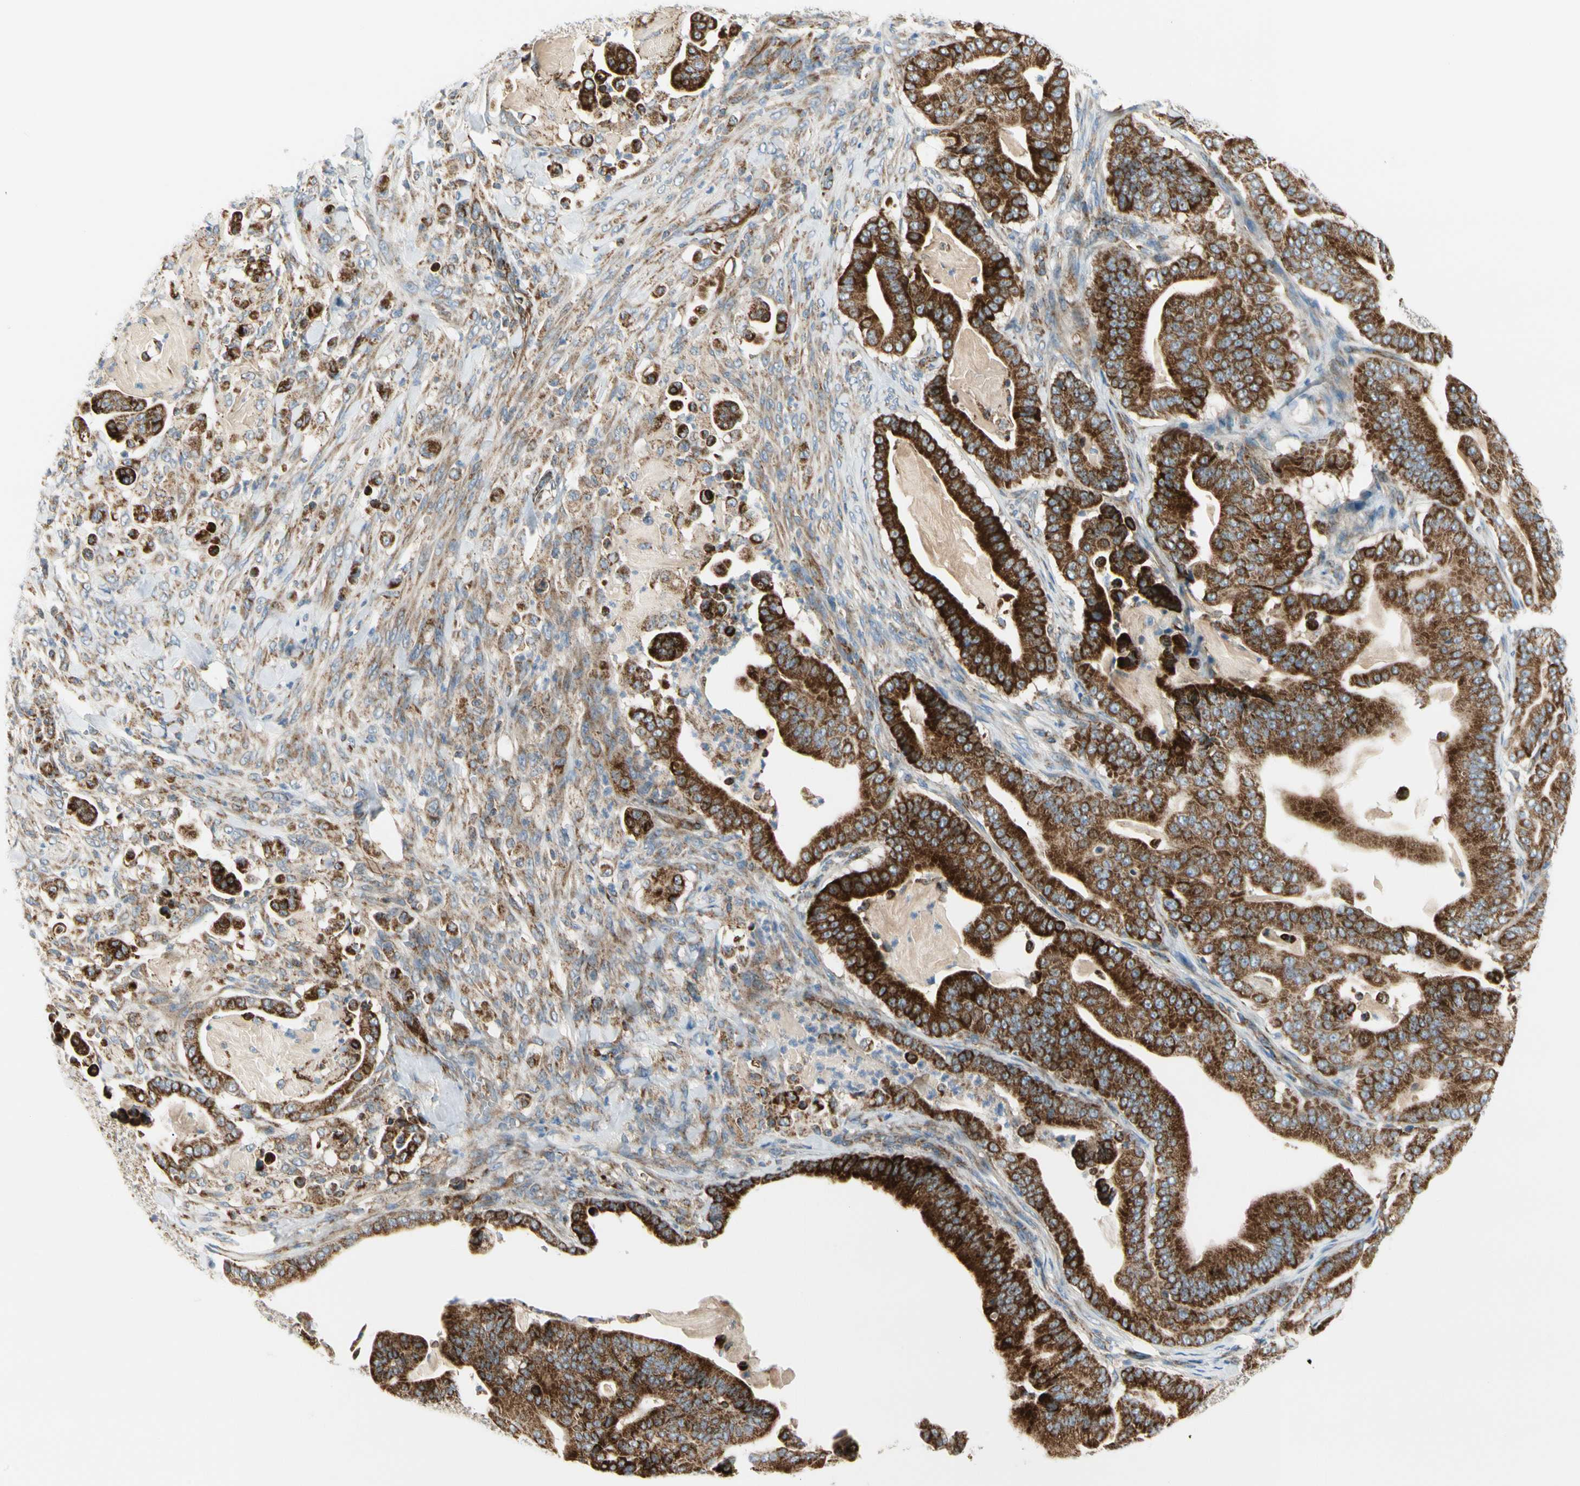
{"staining": {"intensity": "strong", "quantity": ">75%", "location": "cytoplasmic/membranous"}, "tissue": "pancreatic cancer", "cell_type": "Tumor cells", "image_type": "cancer", "snomed": [{"axis": "morphology", "description": "Adenocarcinoma, NOS"}, {"axis": "topography", "description": "Pancreas"}], "caption": "Protein analysis of pancreatic cancer tissue displays strong cytoplasmic/membranous staining in about >75% of tumor cells. Nuclei are stained in blue.", "gene": "TBC1D10A", "patient": {"sex": "male", "age": 63}}